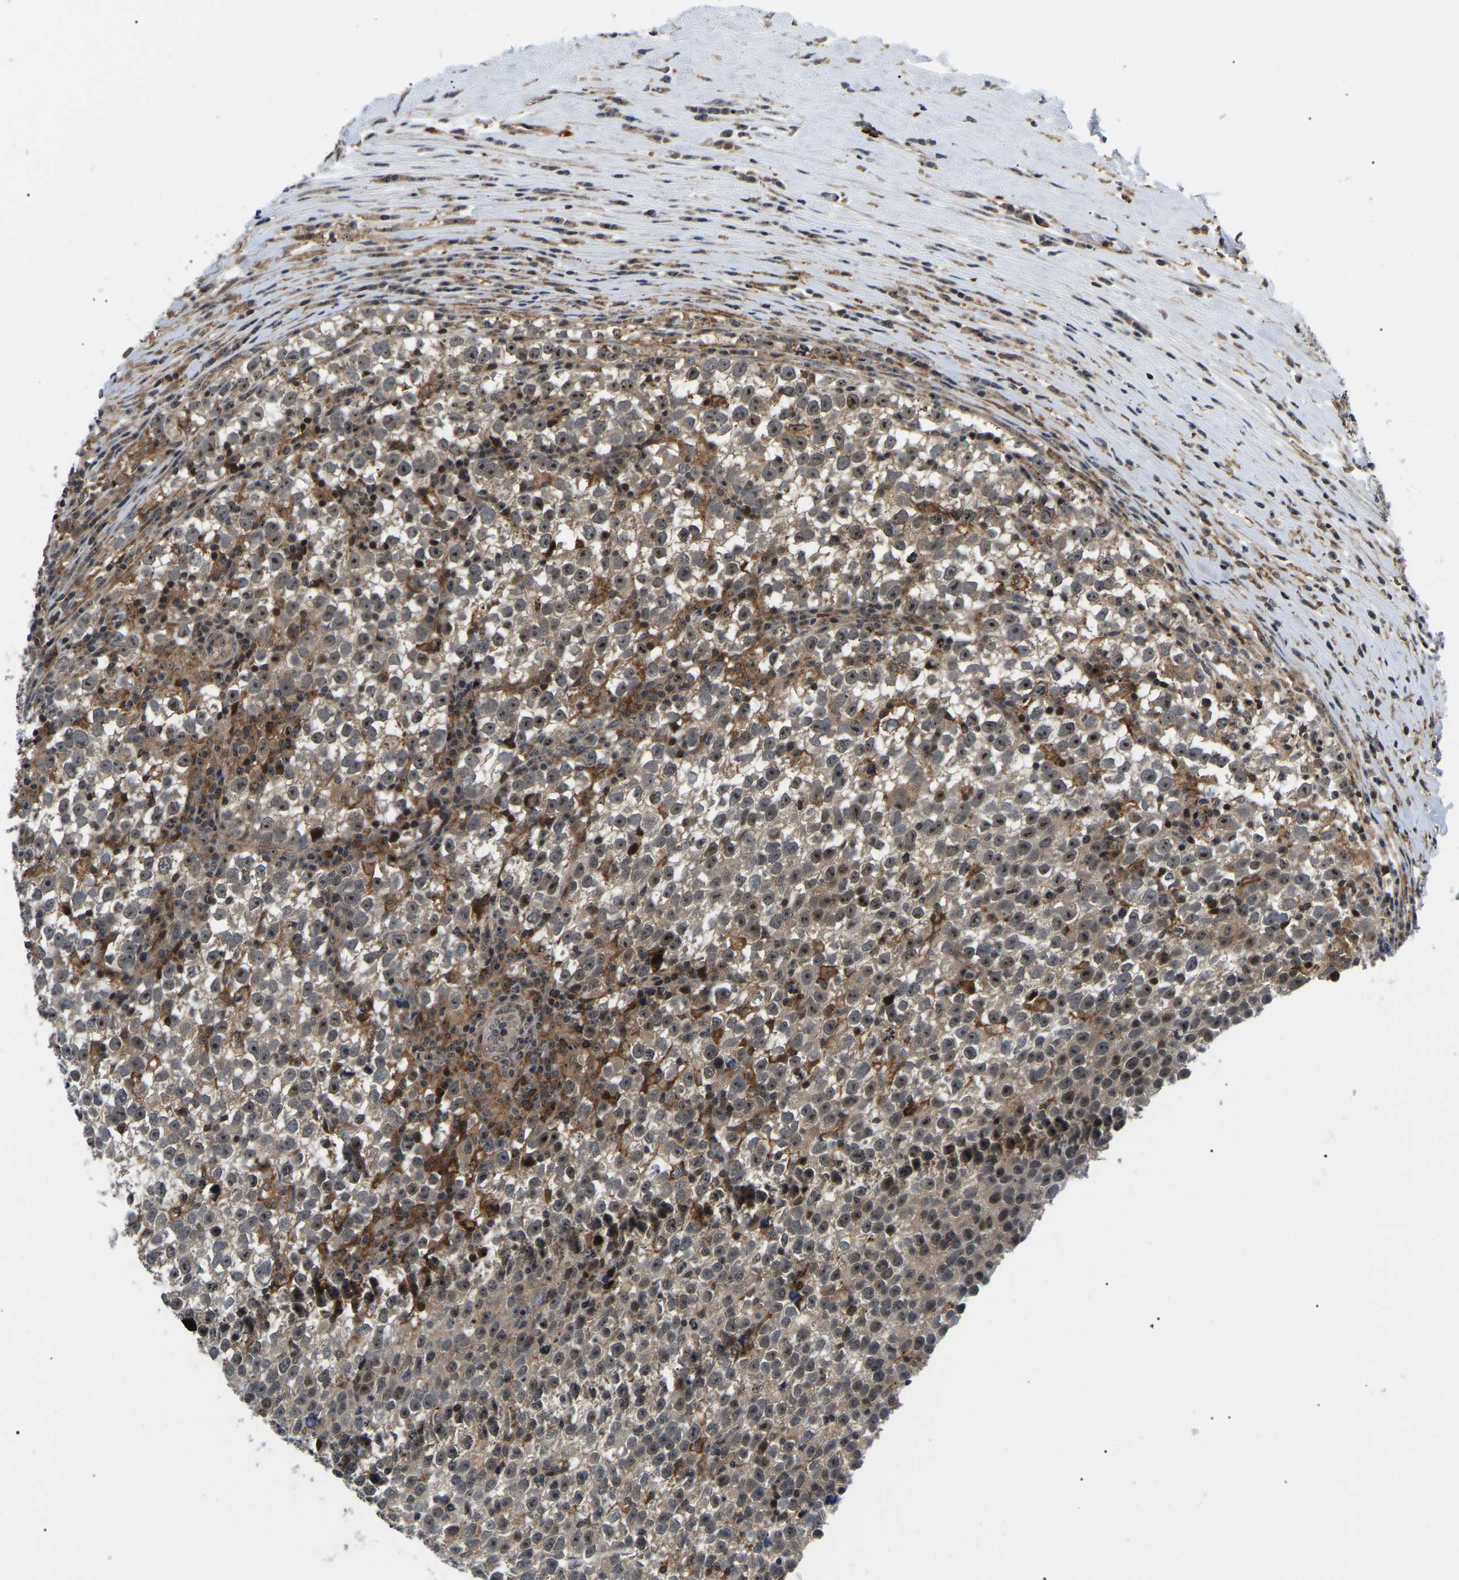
{"staining": {"intensity": "moderate", "quantity": ">75%", "location": "cytoplasmic/membranous,nuclear"}, "tissue": "testis cancer", "cell_type": "Tumor cells", "image_type": "cancer", "snomed": [{"axis": "morphology", "description": "Normal tissue, NOS"}, {"axis": "morphology", "description": "Seminoma, NOS"}, {"axis": "topography", "description": "Testis"}], "caption": "Human seminoma (testis) stained for a protein (brown) shows moderate cytoplasmic/membranous and nuclear positive positivity in about >75% of tumor cells.", "gene": "RRP1B", "patient": {"sex": "male", "age": 43}}